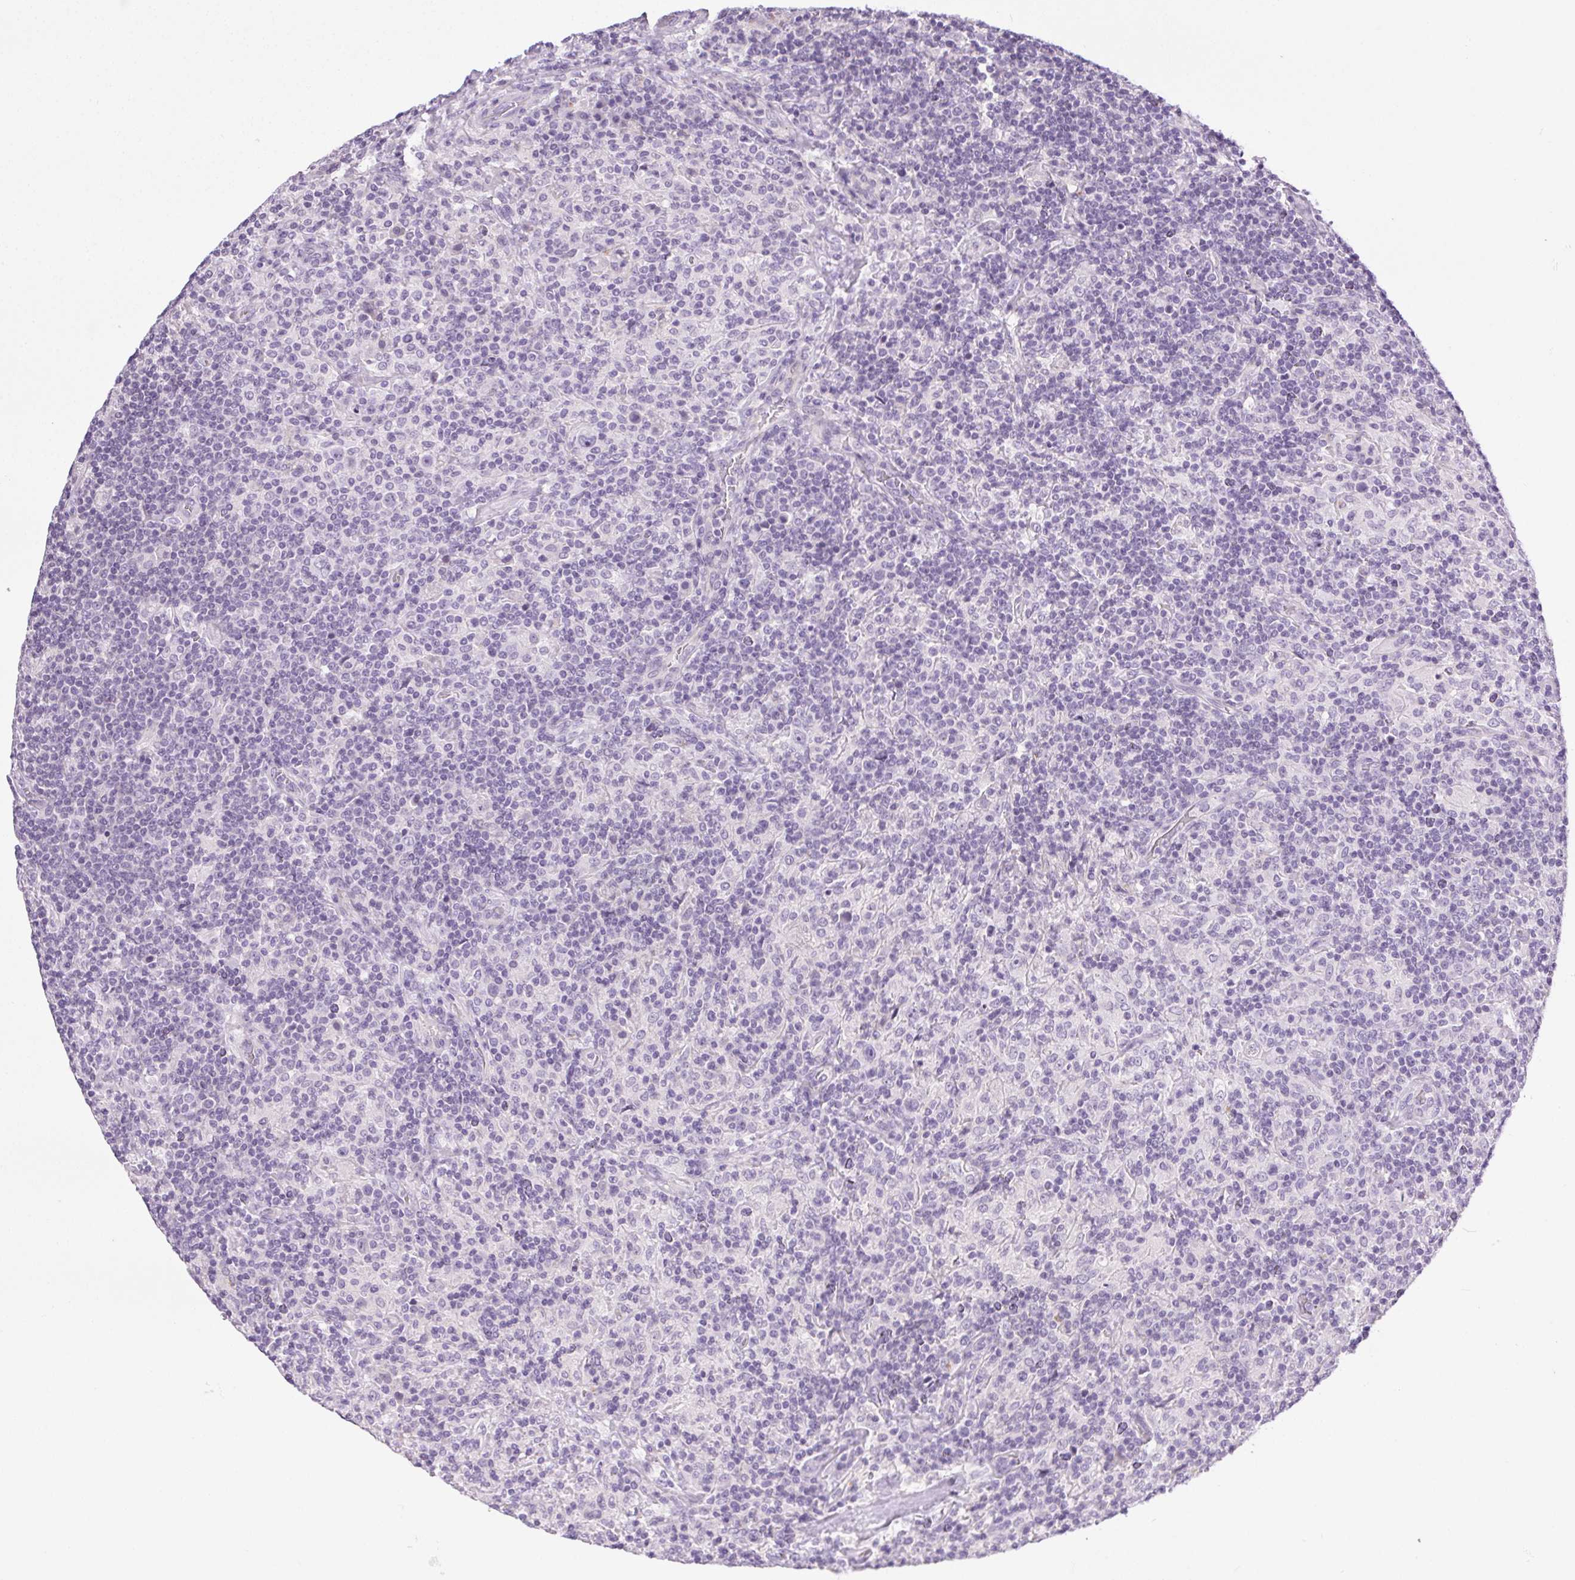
{"staining": {"intensity": "negative", "quantity": "none", "location": "none"}, "tissue": "lymphoma", "cell_type": "Tumor cells", "image_type": "cancer", "snomed": [{"axis": "morphology", "description": "Hodgkin's disease, NOS"}, {"axis": "topography", "description": "Lymph node"}], "caption": "An image of Hodgkin's disease stained for a protein displays no brown staining in tumor cells.", "gene": "C20orf85", "patient": {"sex": "male", "age": 70}}